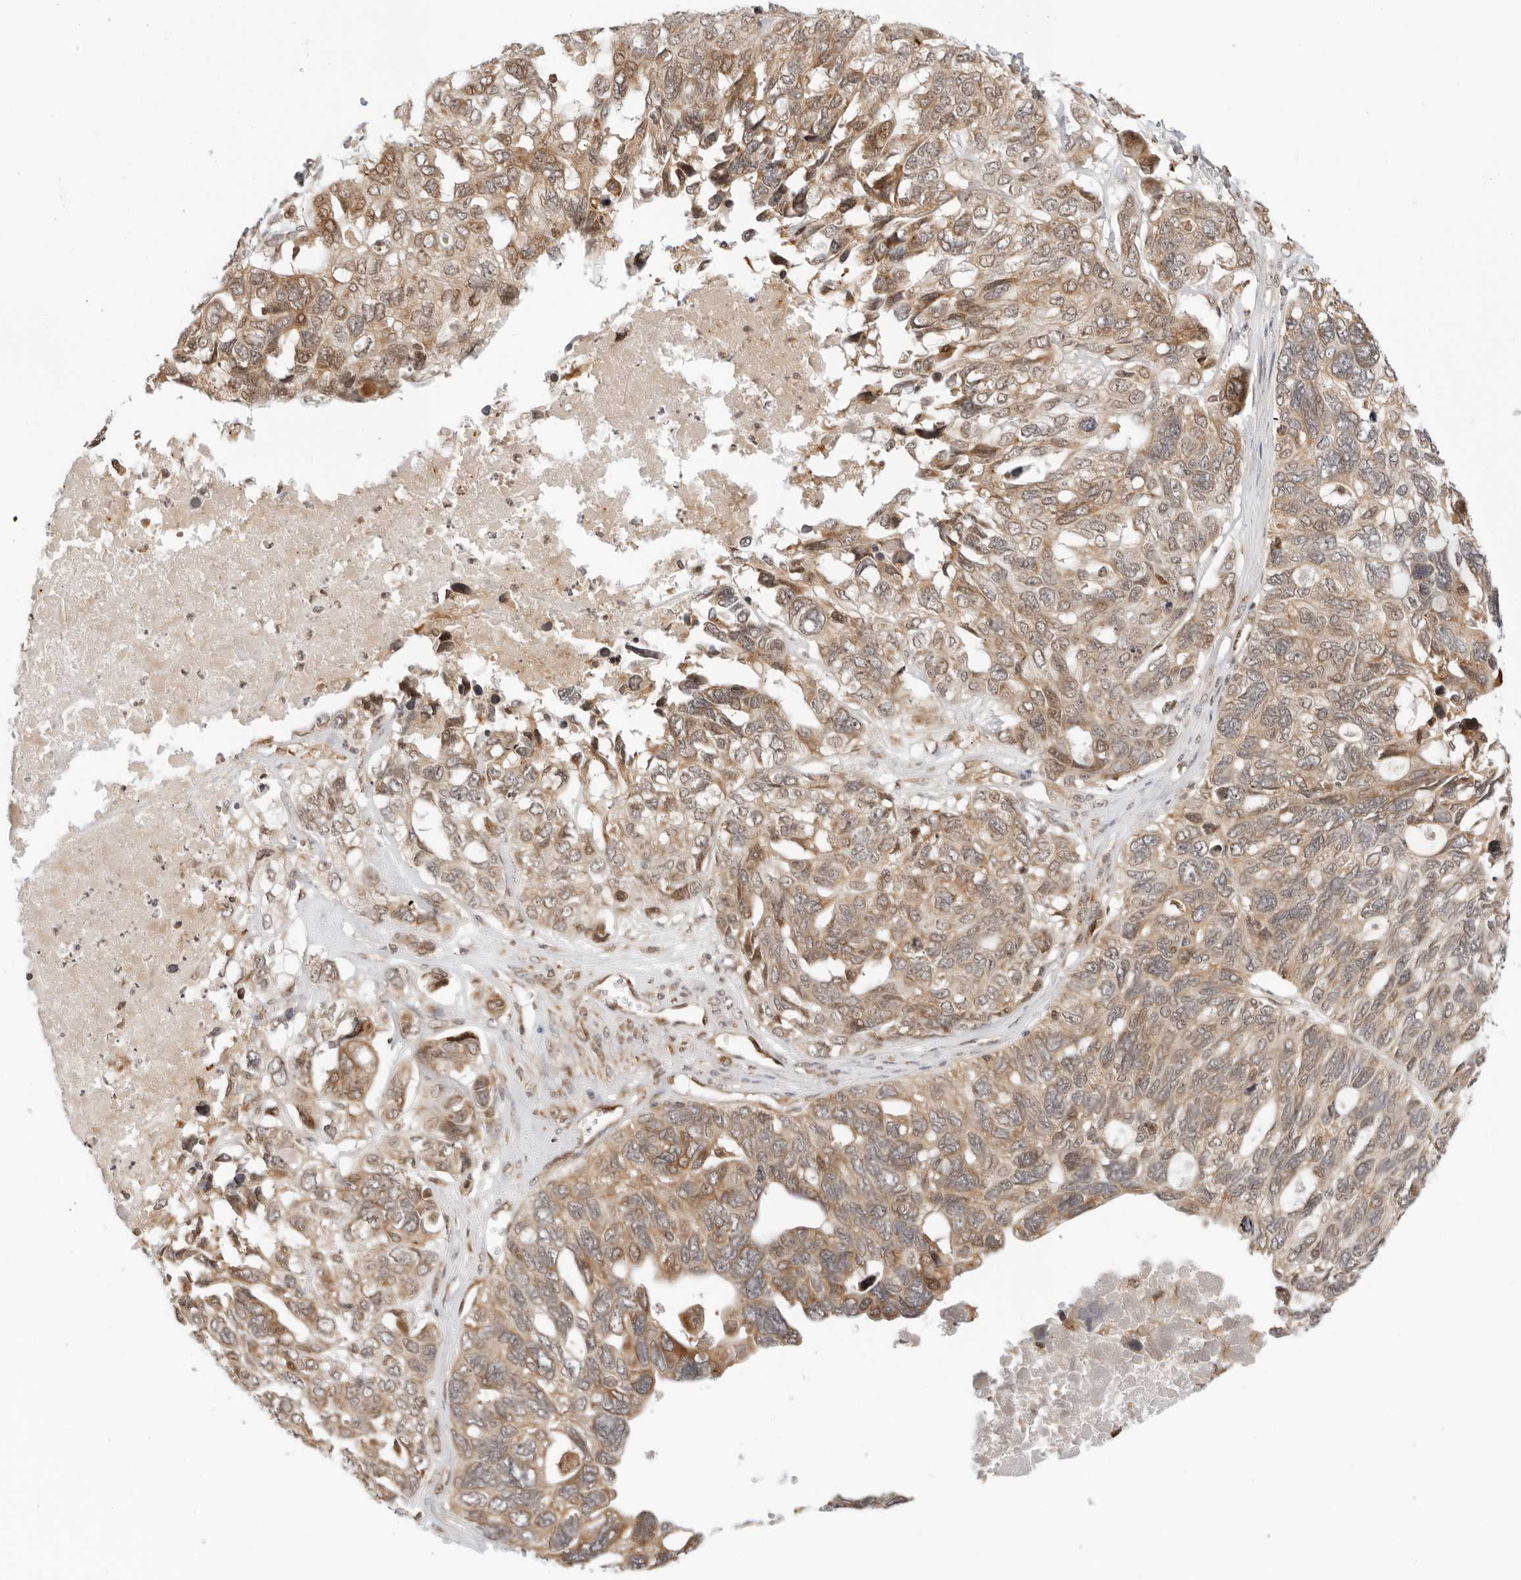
{"staining": {"intensity": "moderate", "quantity": ">75%", "location": "cytoplasmic/membranous"}, "tissue": "ovarian cancer", "cell_type": "Tumor cells", "image_type": "cancer", "snomed": [{"axis": "morphology", "description": "Cystadenocarcinoma, serous, NOS"}, {"axis": "topography", "description": "Ovary"}], "caption": "Immunohistochemical staining of serous cystadenocarcinoma (ovarian) exhibits medium levels of moderate cytoplasmic/membranous expression in approximately >75% of tumor cells. (DAB (3,3'-diaminobenzidine) IHC, brown staining for protein, blue staining for nuclei).", "gene": "RC3H1", "patient": {"sex": "female", "age": 79}}